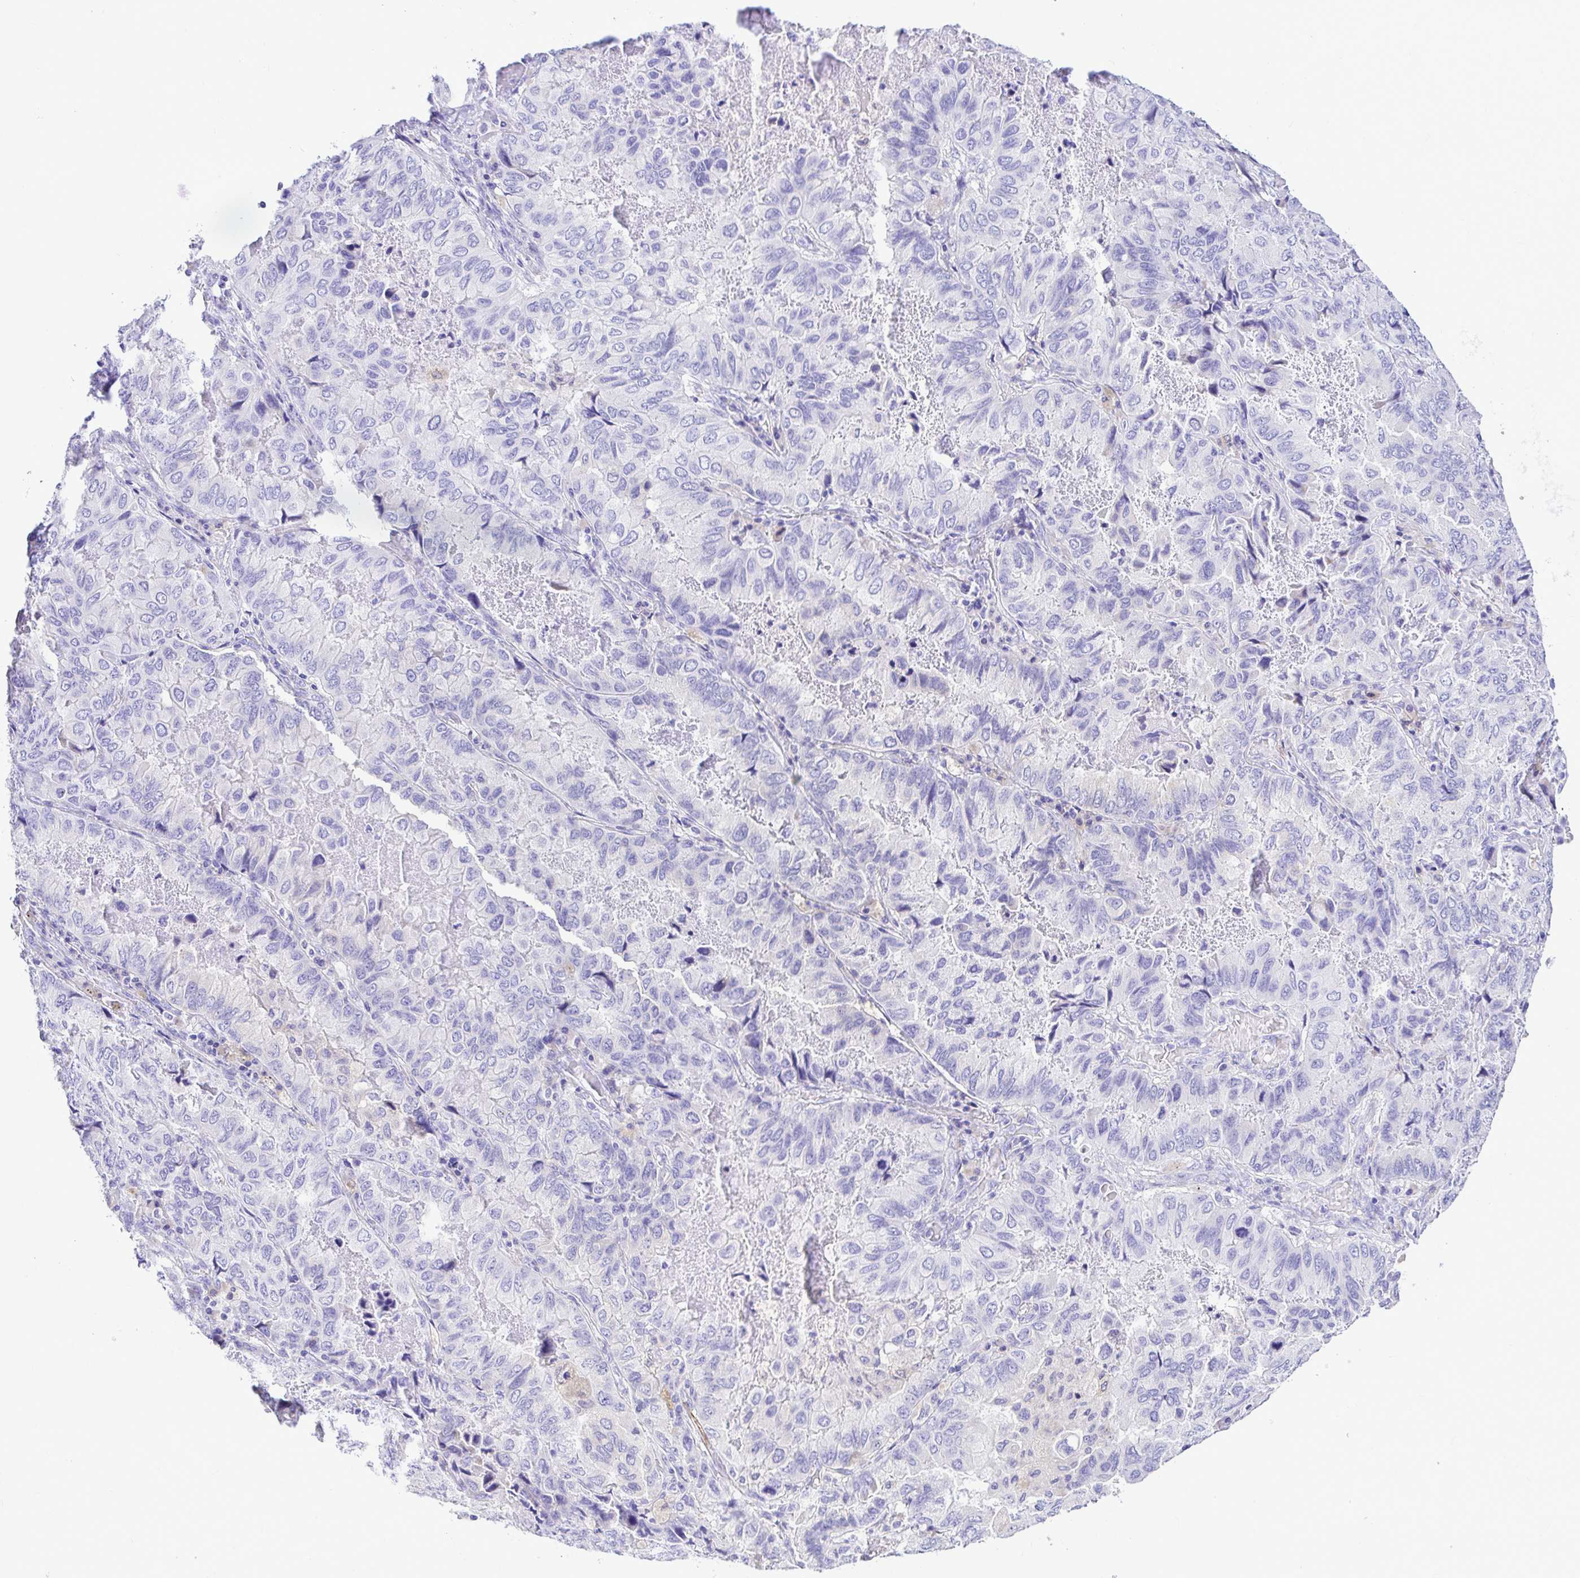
{"staining": {"intensity": "negative", "quantity": "none", "location": "none"}, "tissue": "lung cancer", "cell_type": "Tumor cells", "image_type": "cancer", "snomed": [{"axis": "morphology", "description": "Aneuploidy"}, {"axis": "morphology", "description": "Adenocarcinoma, NOS"}, {"axis": "morphology", "description": "Adenocarcinoma, metastatic, NOS"}, {"axis": "topography", "description": "Lymph node"}, {"axis": "topography", "description": "Lung"}], "caption": "Tumor cells are negative for brown protein staining in lung adenocarcinoma.", "gene": "BACE2", "patient": {"sex": "female", "age": 48}}